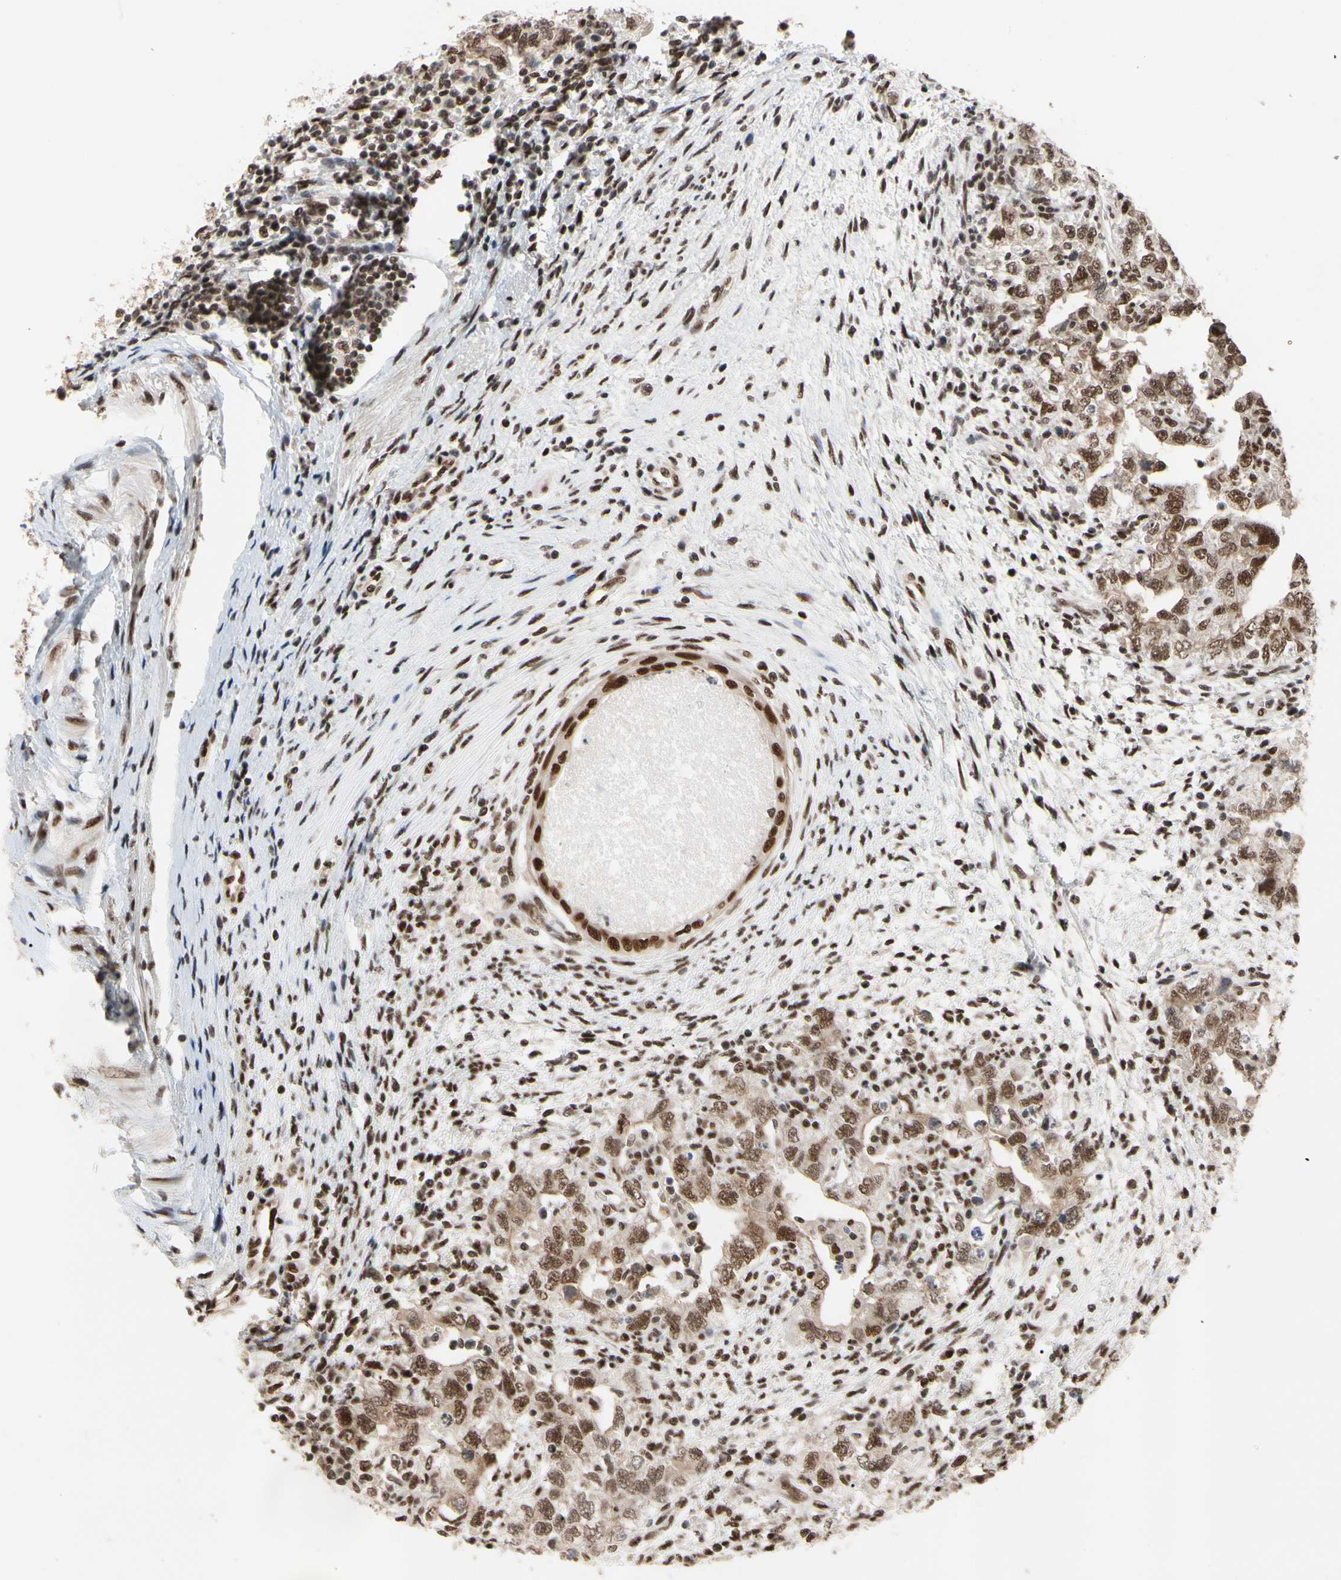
{"staining": {"intensity": "moderate", "quantity": ">75%", "location": "nuclear"}, "tissue": "testis cancer", "cell_type": "Tumor cells", "image_type": "cancer", "snomed": [{"axis": "morphology", "description": "Carcinoma, Embryonal, NOS"}, {"axis": "topography", "description": "Testis"}], "caption": "This is a photomicrograph of immunohistochemistry (IHC) staining of testis embryonal carcinoma, which shows moderate staining in the nuclear of tumor cells.", "gene": "FAM98B", "patient": {"sex": "male", "age": 26}}